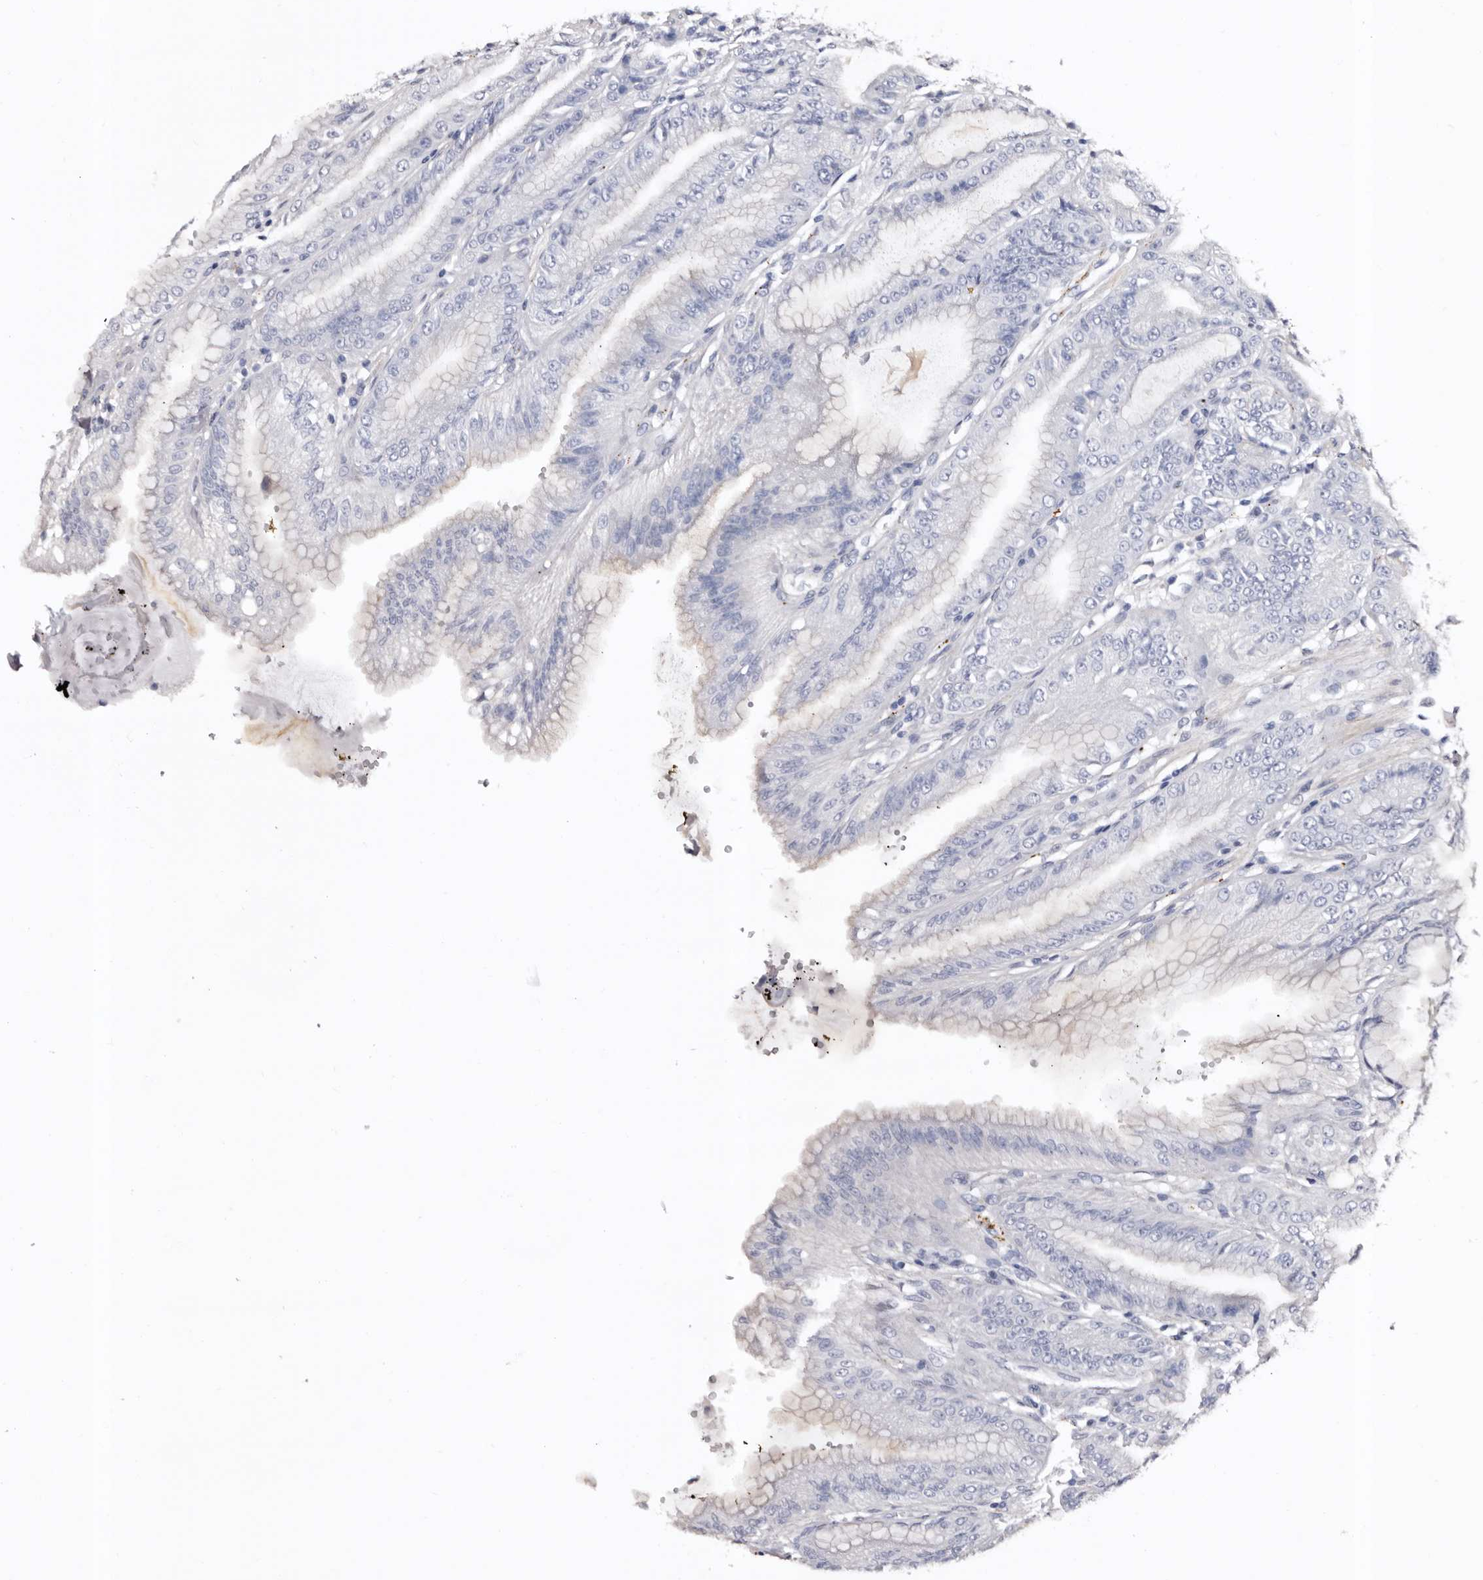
{"staining": {"intensity": "weak", "quantity": "25%-75%", "location": "cytoplasmic/membranous"}, "tissue": "stomach", "cell_type": "Glandular cells", "image_type": "normal", "snomed": [{"axis": "morphology", "description": "Normal tissue, NOS"}, {"axis": "topography", "description": "Stomach, lower"}], "caption": "Protein staining demonstrates weak cytoplasmic/membranous positivity in about 25%-75% of glandular cells in benign stomach. The staining was performed using DAB, with brown indicating positive protein expression. Nuclei are stained blue with hematoxylin.", "gene": "SLC10A4", "patient": {"sex": "male", "age": 71}}